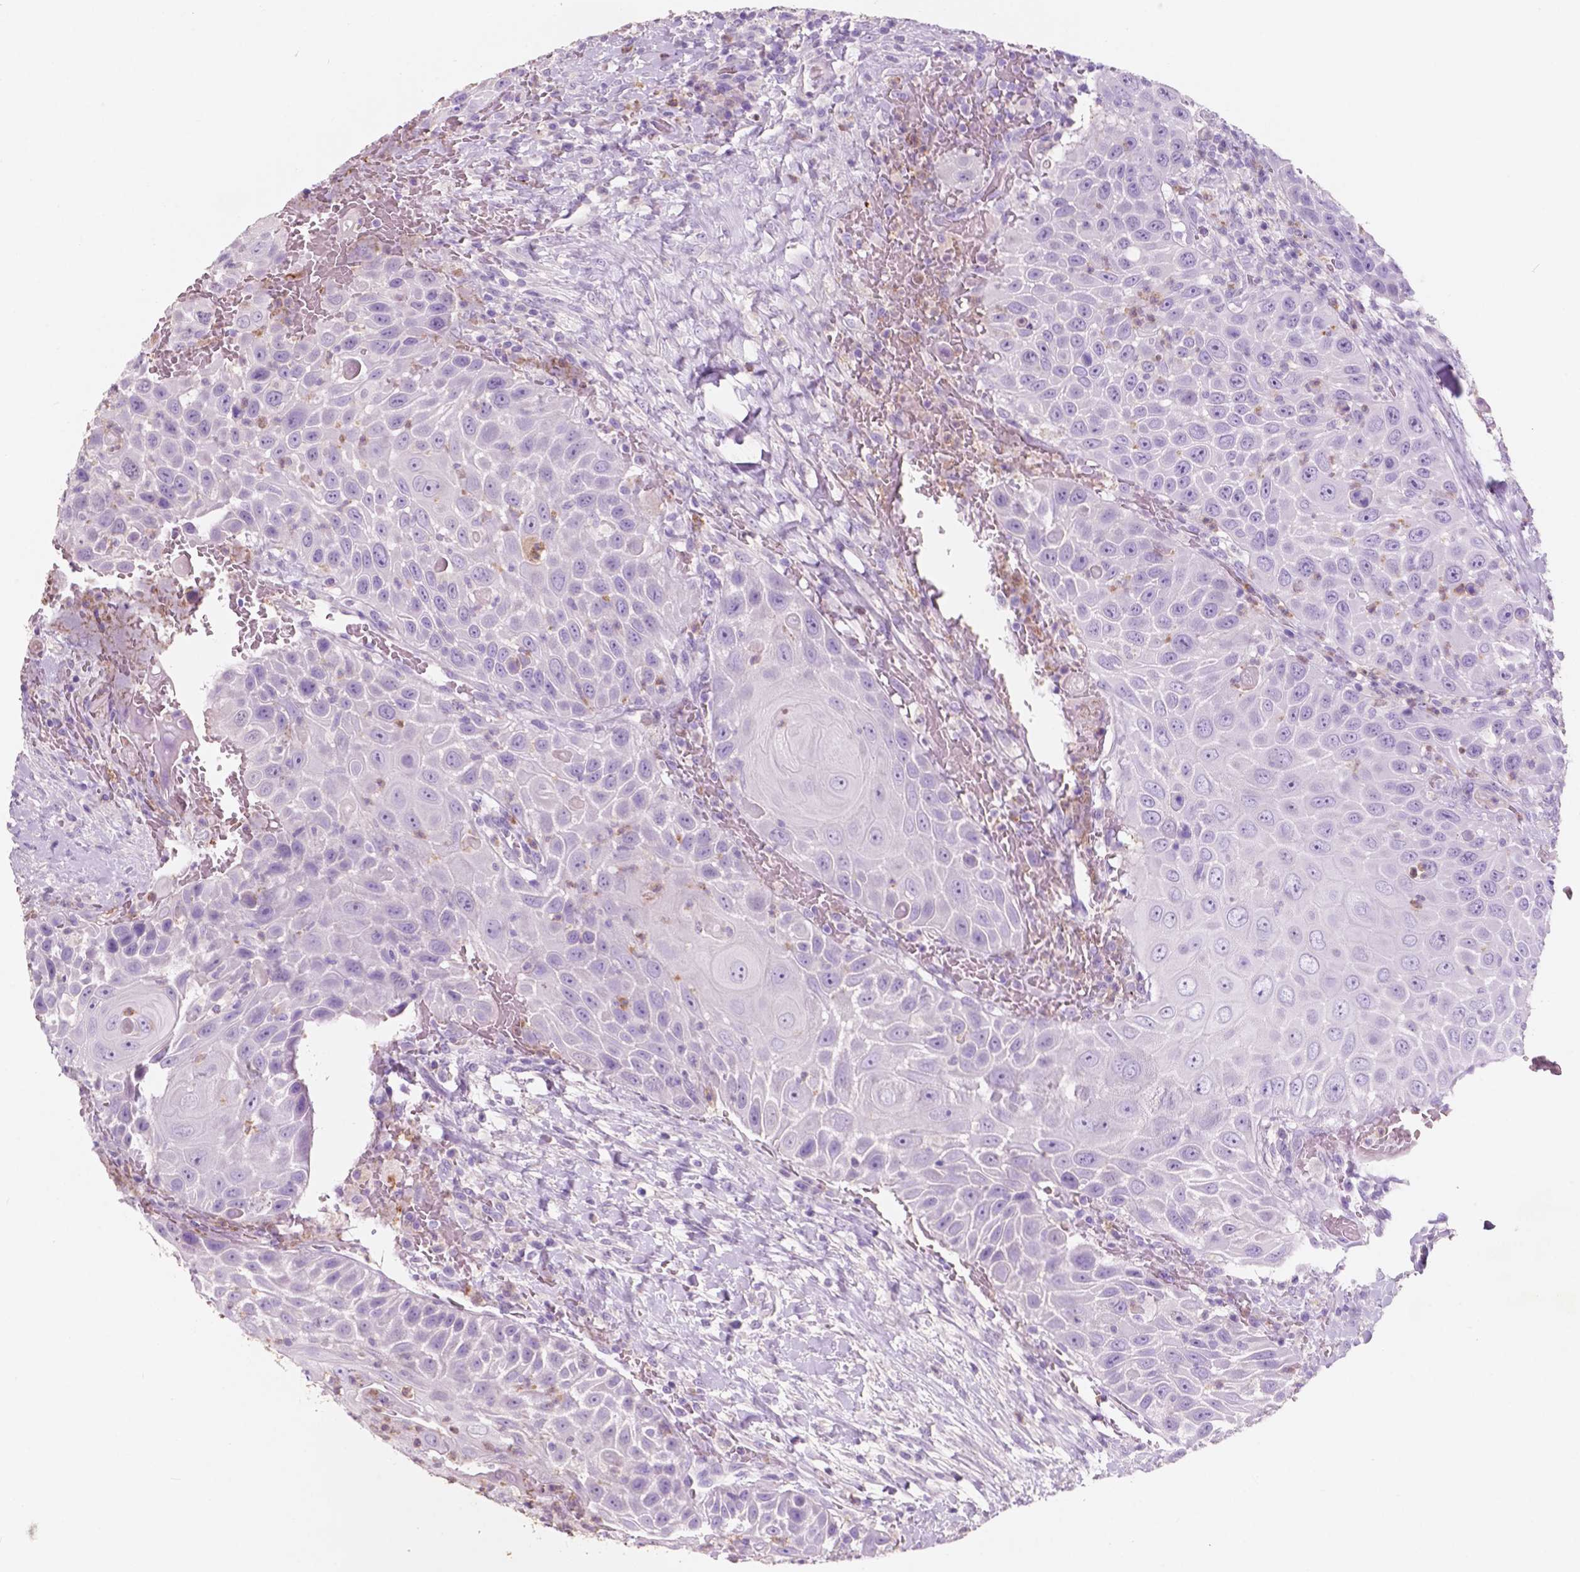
{"staining": {"intensity": "negative", "quantity": "none", "location": "none"}, "tissue": "head and neck cancer", "cell_type": "Tumor cells", "image_type": "cancer", "snomed": [{"axis": "morphology", "description": "Squamous cell carcinoma, NOS"}, {"axis": "topography", "description": "Head-Neck"}], "caption": "An immunohistochemistry histopathology image of head and neck squamous cell carcinoma is shown. There is no staining in tumor cells of head and neck squamous cell carcinoma. (DAB (3,3'-diaminobenzidine) immunohistochemistry (IHC), high magnification).", "gene": "CUZD1", "patient": {"sex": "male", "age": 69}}